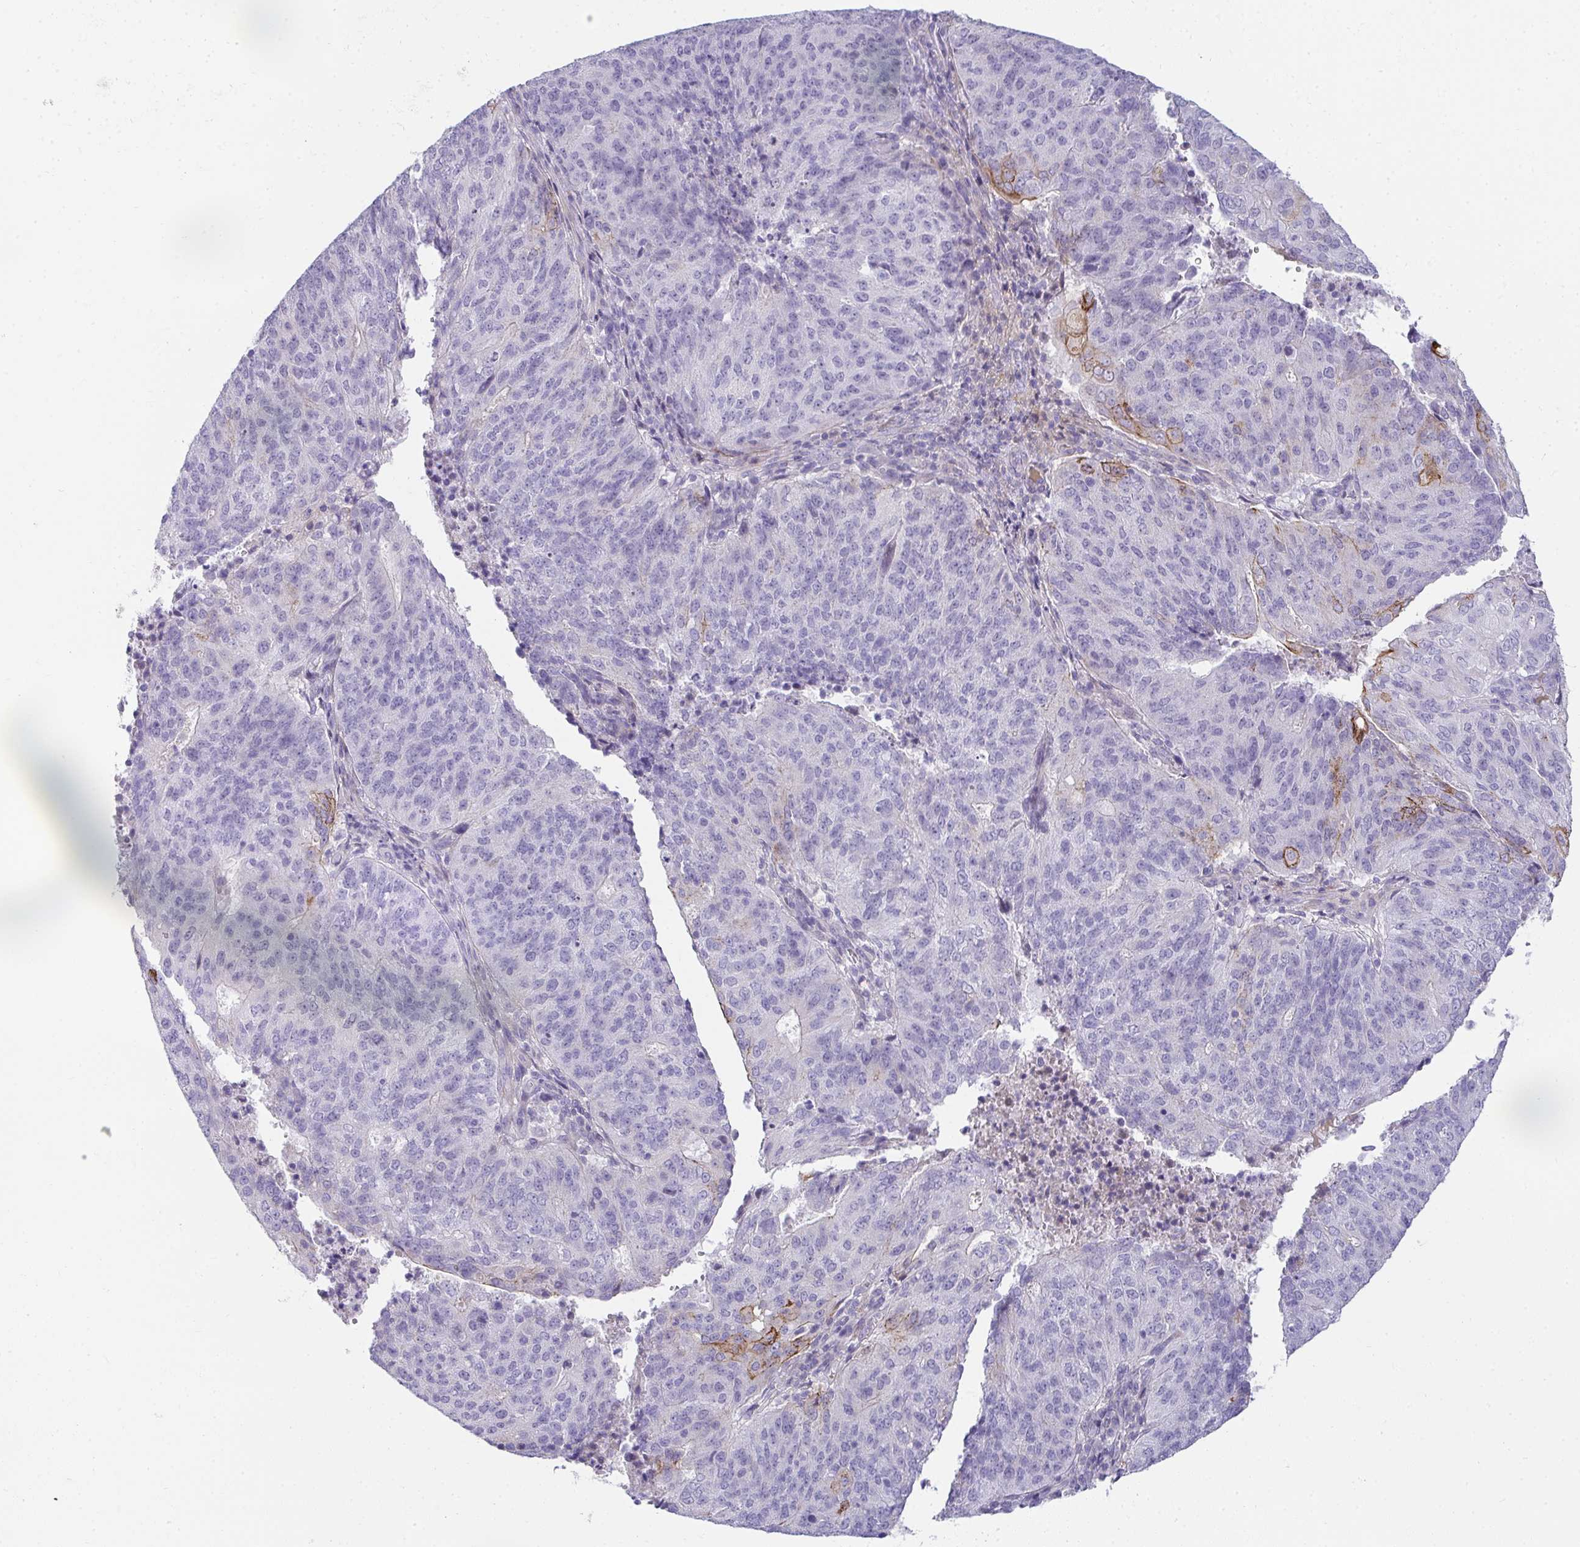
{"staining": {"intensity": "moderate", "quantity": "<25%", "location": "cytoplasmic/membranous"}, "tissue": "endometrial cancer", "cell_type": "Tumor cells", "image_type": "cancer", "snomed": [{"axis": "morphology", "description": "Adenocarcinoma, NOS"}, {"axis": "topography", "description": "Endometrium"}], "caption": "This histopathology image shows adenocarcinoma (endometrial) stained with immunohistochemistry (IHC) to label a protein in brown. The cytoplasmic/membranous of tumor cells show moderate positivity for the protein. Nuclei are counter-stained blue.", "gene": "AK5", "patient": {"sex": "female", "age": 82}}